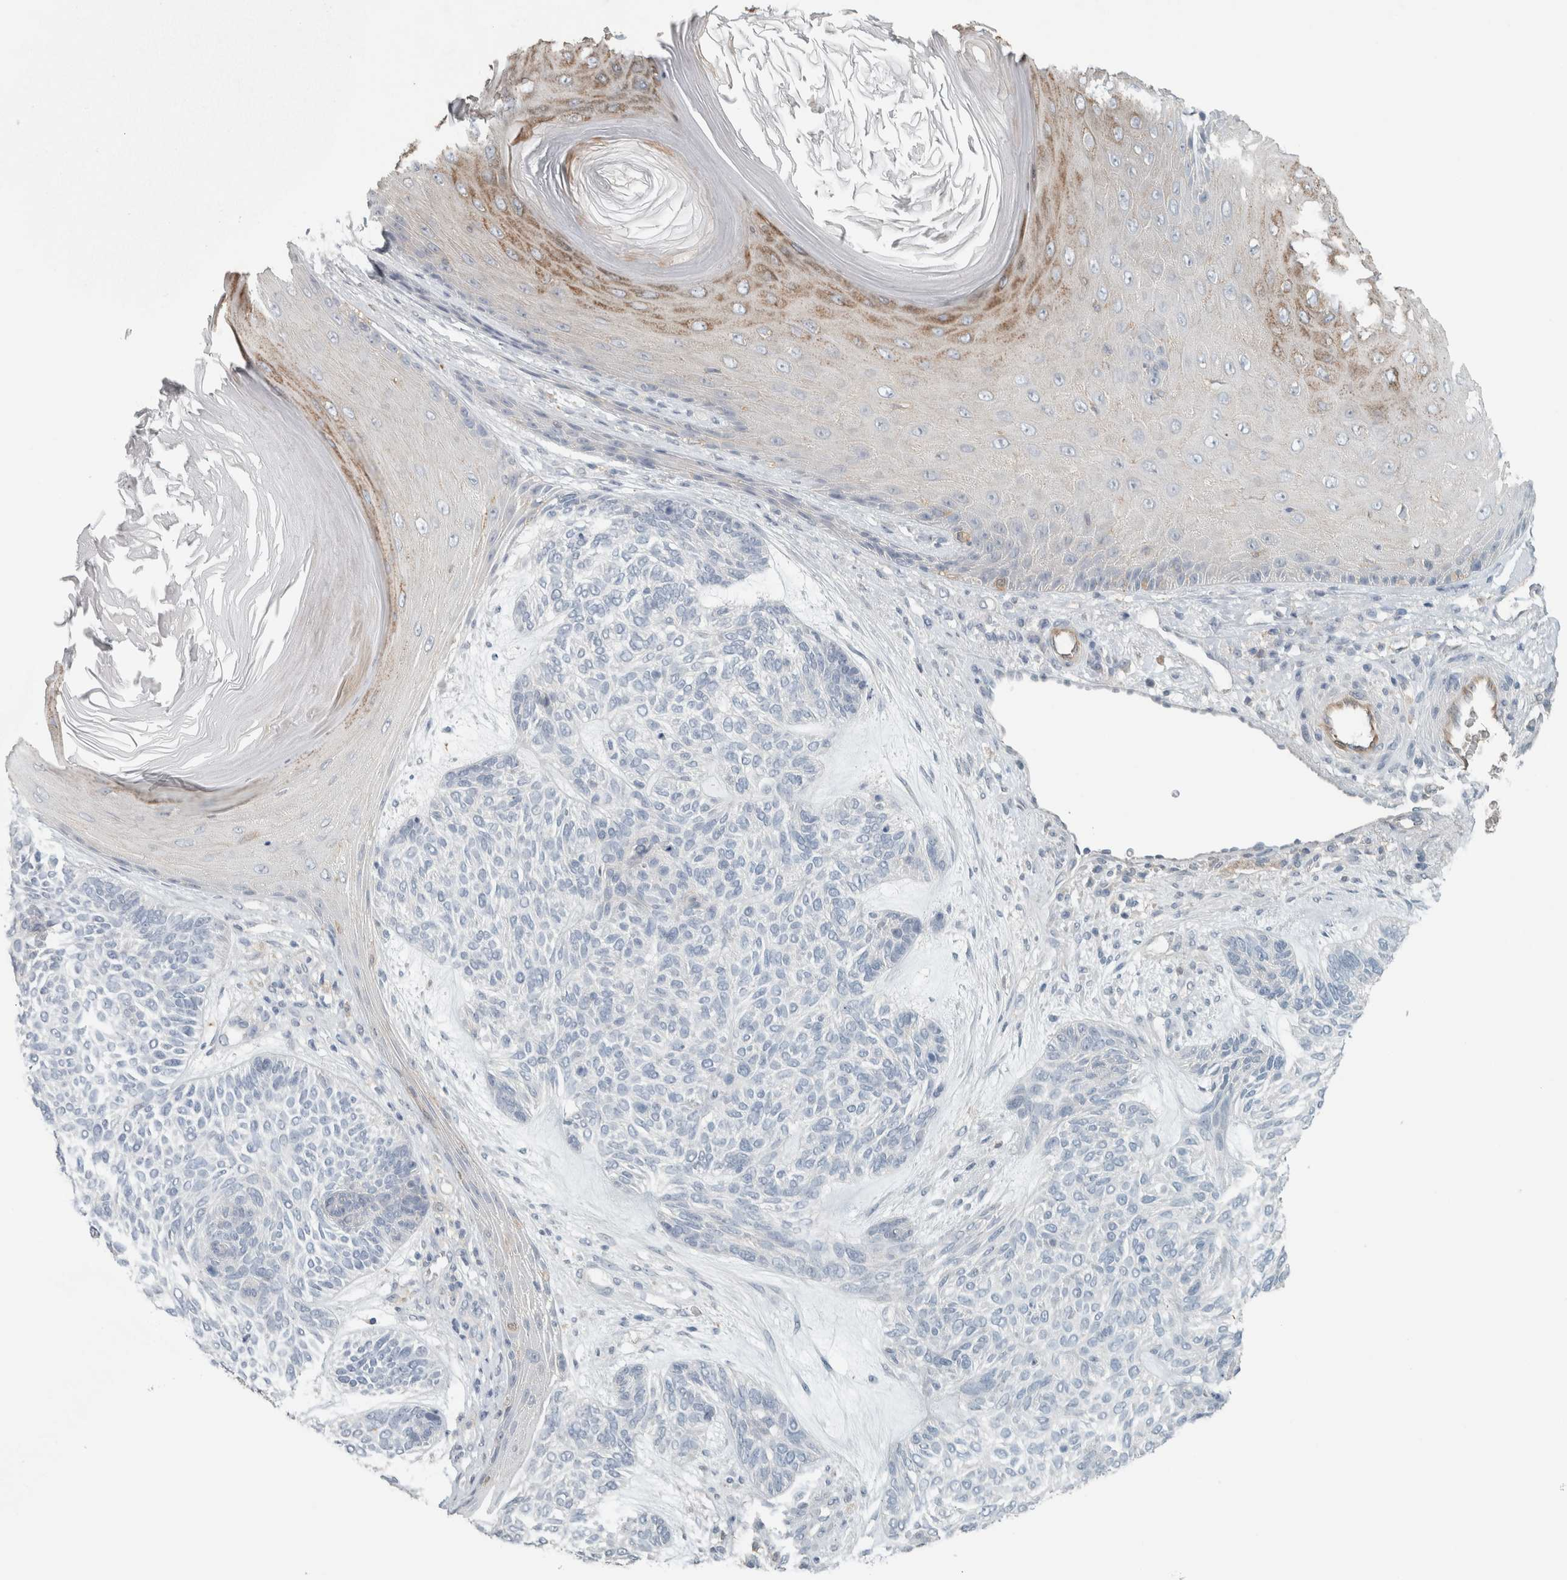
{"staining": {"intensity": "negative", "quantity": "none", "location": "none"}, "tissue": "skin cancer", "cell_type": "Tumor cells", "image_type": "cancer", "snomed": [{"axis": "morphology", "description": "Basal cell carcinoma"}, {"axis": "topography", "description": "Skin"}], "caption": "IHC photomicrograph of human basal cell carcinoma (skin) stained for a protein (brown), which demonstrates no expression in tumor cells. (DAB immunohistochemistry (IHC), high magnification).", "gene": "SCIN", "patient": {"sex": "male", "age": 55}}